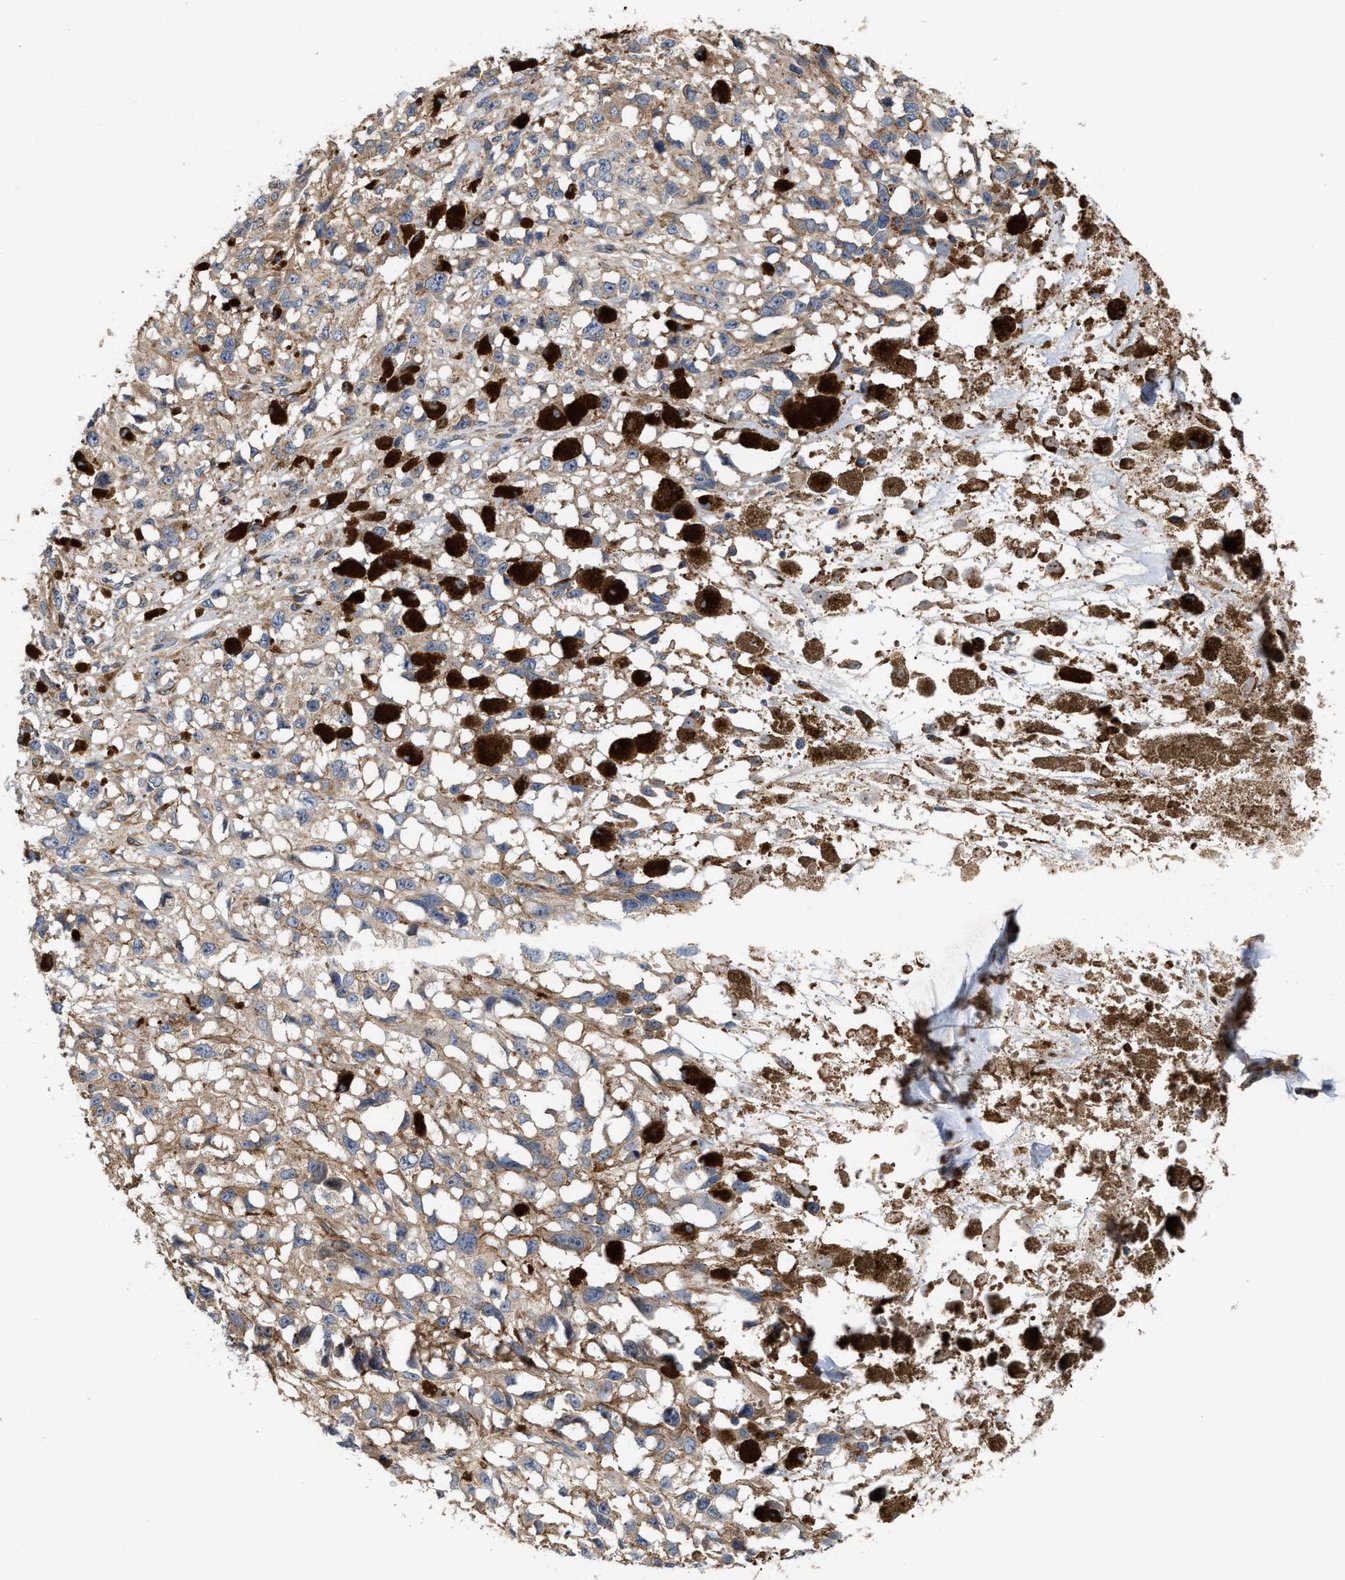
{"staining": {"intensity": "weak", "quantity": "<25%", "location": "cytoplasmic/membranous"}, "tissue": "melanoma", "cell_type": "Tumor cells", "image_type": "cancer", "snomed": [{"axis": "morphology", "description": "Malignant melanoma, Metastatic site"}, {"axis": "topography", "description": "Lymph node"}], "caption": "Photomicrograph shows no protein expression in tumor cells of melanoma tissue.", "gene": "BBLN", "patient": {"sex": "male", "age": 59}}